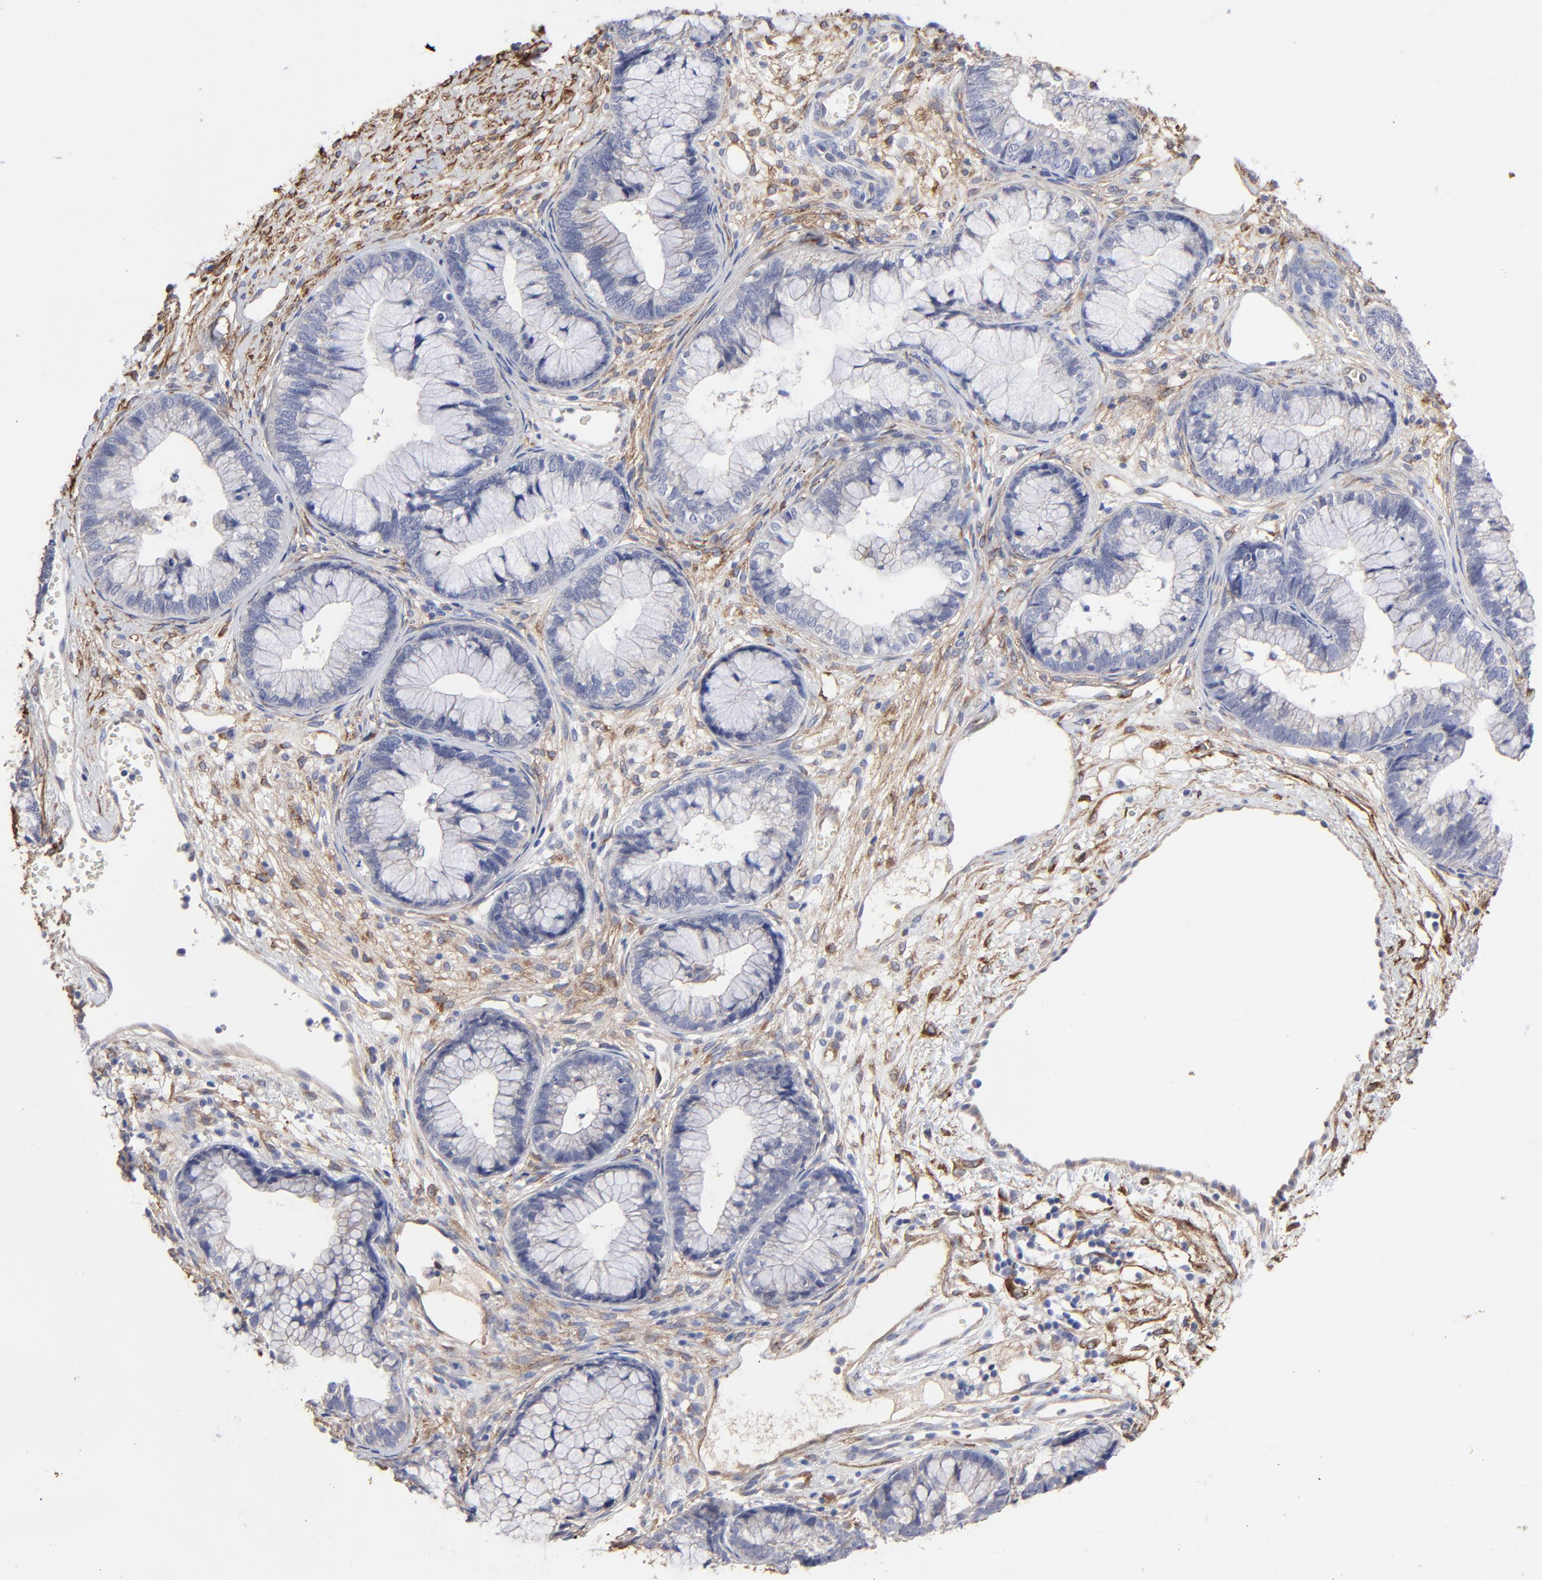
{"staining": {"intensity": "negative", "quantity": "none", "location": "none"}, "tissue": "cervical cancer", "cell_type": "Tumor cells", "image_type": "cancer", "snomed": [{"axis": "morphology", "description": "Adenocarcinoma, NOS"}, {"axis": "topography", "description": "Cervix"}], "caption": "A photomicrograph of cervical cancer (adenocarcinoma) stained for a protein exhibits no brown staining in tumor cells. The staining was performed using DAB (3,3'-diaminobenzidine) to visualize the protein expression in brown, while the nuclei were stained in blue with hematoxylin (Magnification: 20x).", "gene": "CILP", "patient": {"sex": "female", "age": 44}}